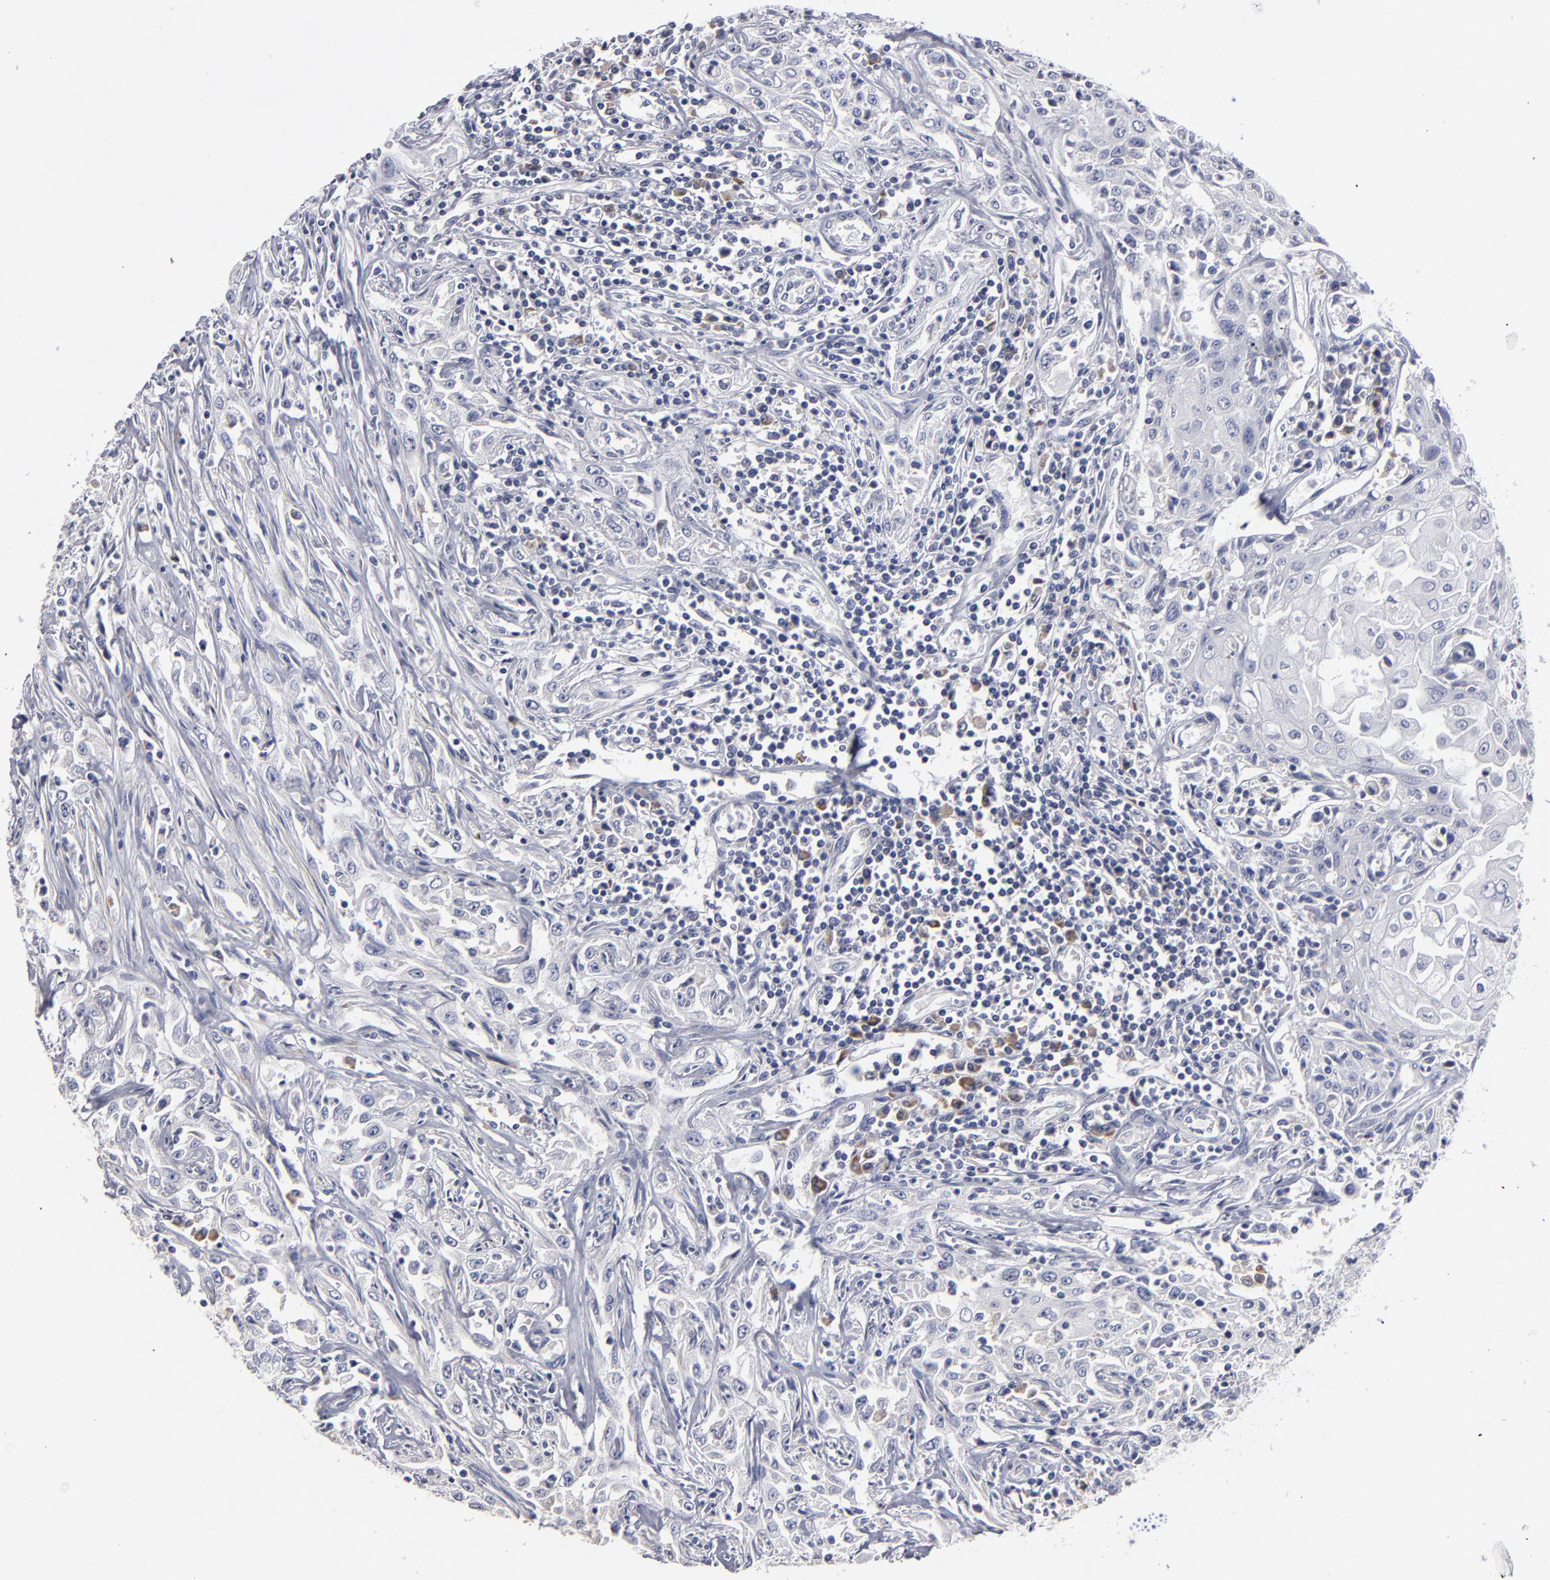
{"staining": {"intensity": "negative", "quantity": "none", "location": "none"}, "tissue": "head and neck cancer", "cell_type": "Tumor cells", "image_type": "cancer", "snomed": [{"axis": "morphology", "description": "Squamous cell carcinoma, NOS"}, {"axis": "topography", "description": "Oral tissue"}, {"axis": "topography", "description": "Head-Neck"}], "caption": "IHC of human head and neck squamous cell carcinoma shows no staining in tumor cells.", "gene": "CCDC80", "patient": {"sex": "female", "age": 76}}